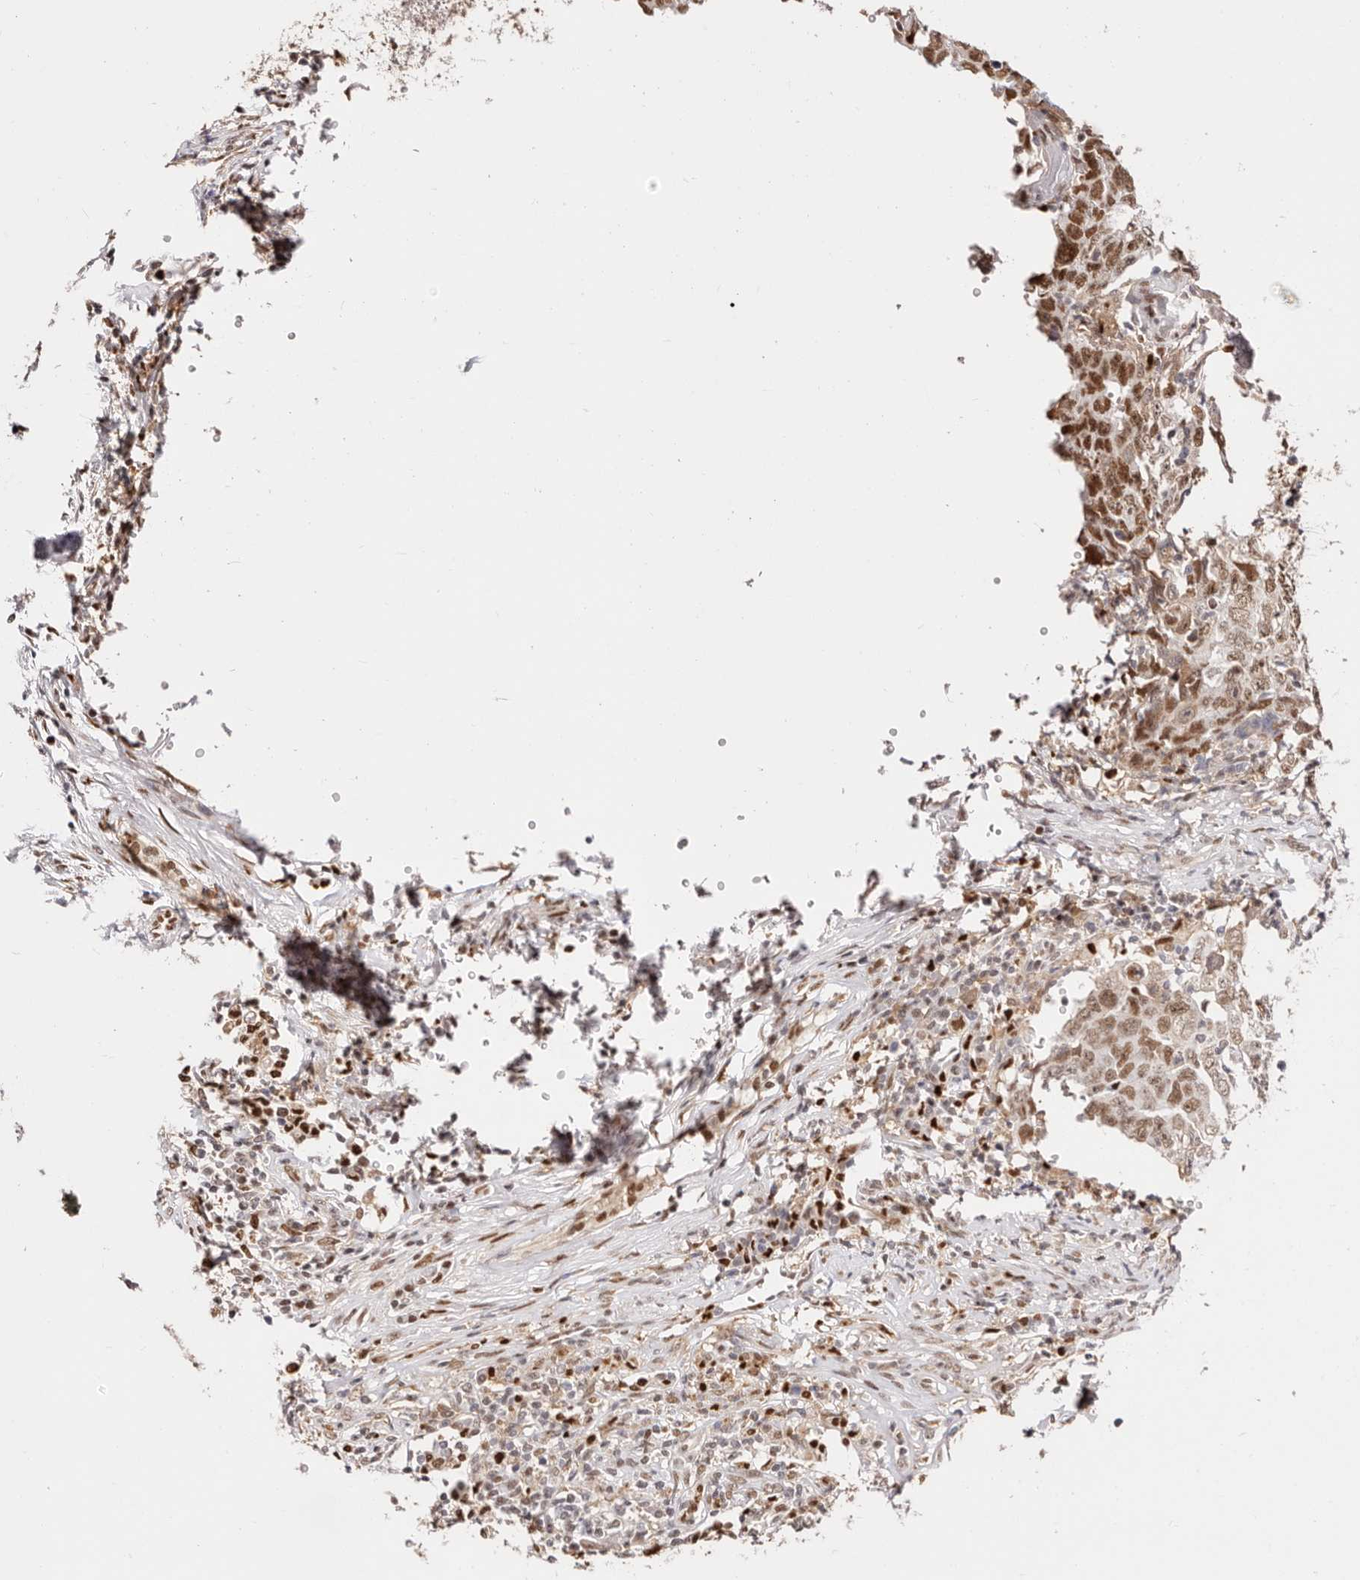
{"staining": {"intensity": "moderate", "quantity": ">75%", "location": "nuclear"}, "tissue": "testis cancer", "cell_type": "Tumor cells", "image_type": "cancer", "snomed": [{"axis": "morphology", "description": "Carcinoma, Embryonal, NOS"}, {"axis": "topography", "description": "Testis"}], "caption": "Embryonal carcinoma (testis) stained for a protein (brown) exhibits moderate nuclear positive staining in approximately >75% of tumor cells.", "gene": "TKT", "patient": {"sex": "male", "age": 26}}